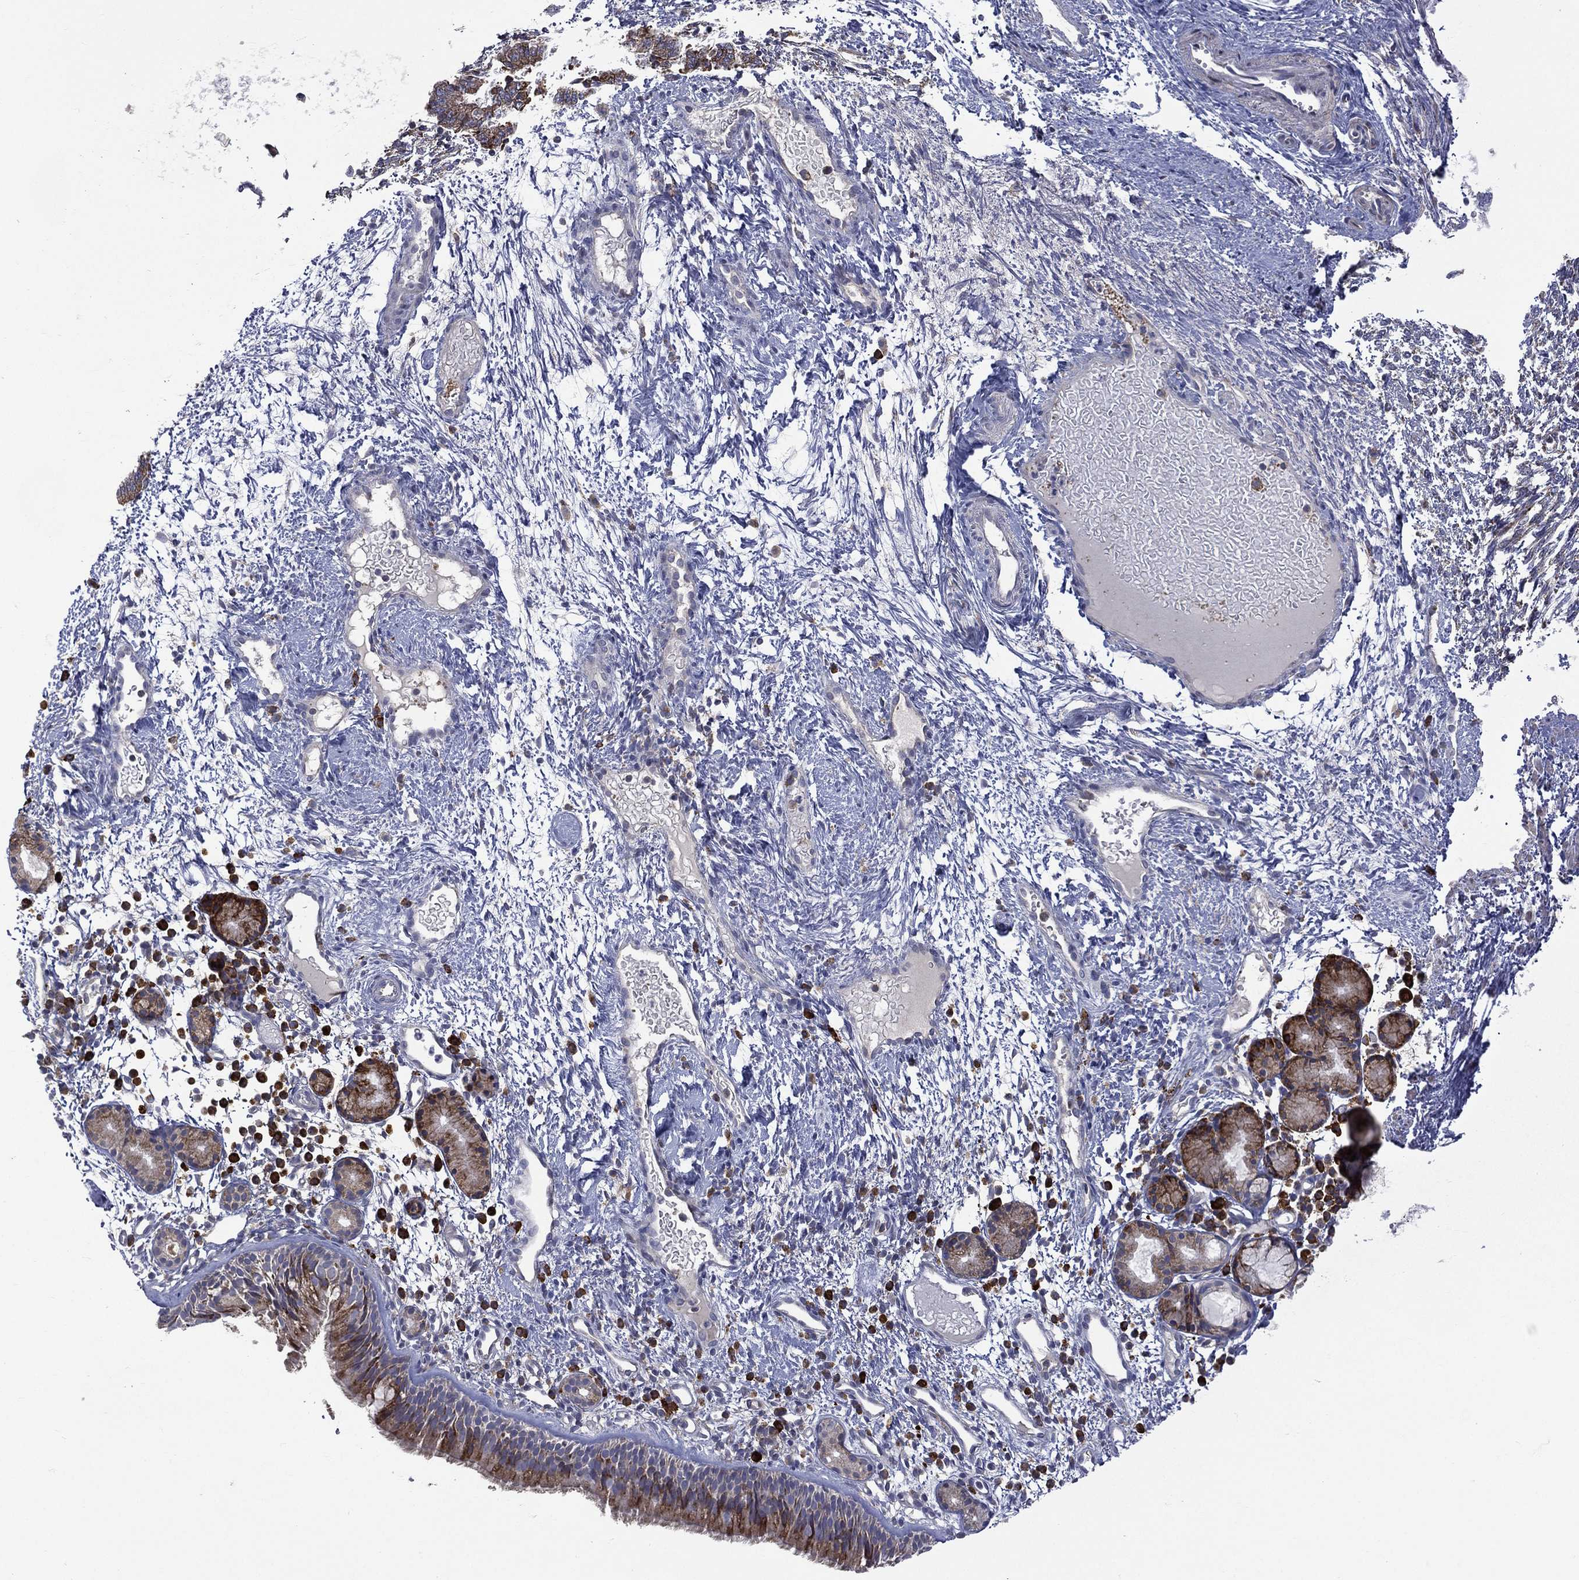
{"staining": {"intensity": "moderate", "quantity": "25%-75%", "location": "cytoplasmic/membranous"}, "tissue": "nasopharynx", "cell_type": "Respiratory epithelial cells", "image_type": "normal", "snomed": [{"axis": "morphology", "description": "Normal tissue, NOS"}, {"axis": "morphology", "description": "Inflammation, NOS"}, {"axis": "topography", "description": "Nasopharynx"}], "caption": "Benign nasopharynx was stained to show a protein in brown. There is medium levels of moderate cytoplasmic/membranous expression in approximately 25%-75% of respiratory epithelial cells.", "gene": "C20orf96", "patient": {"sex": "female", "age": 55}}